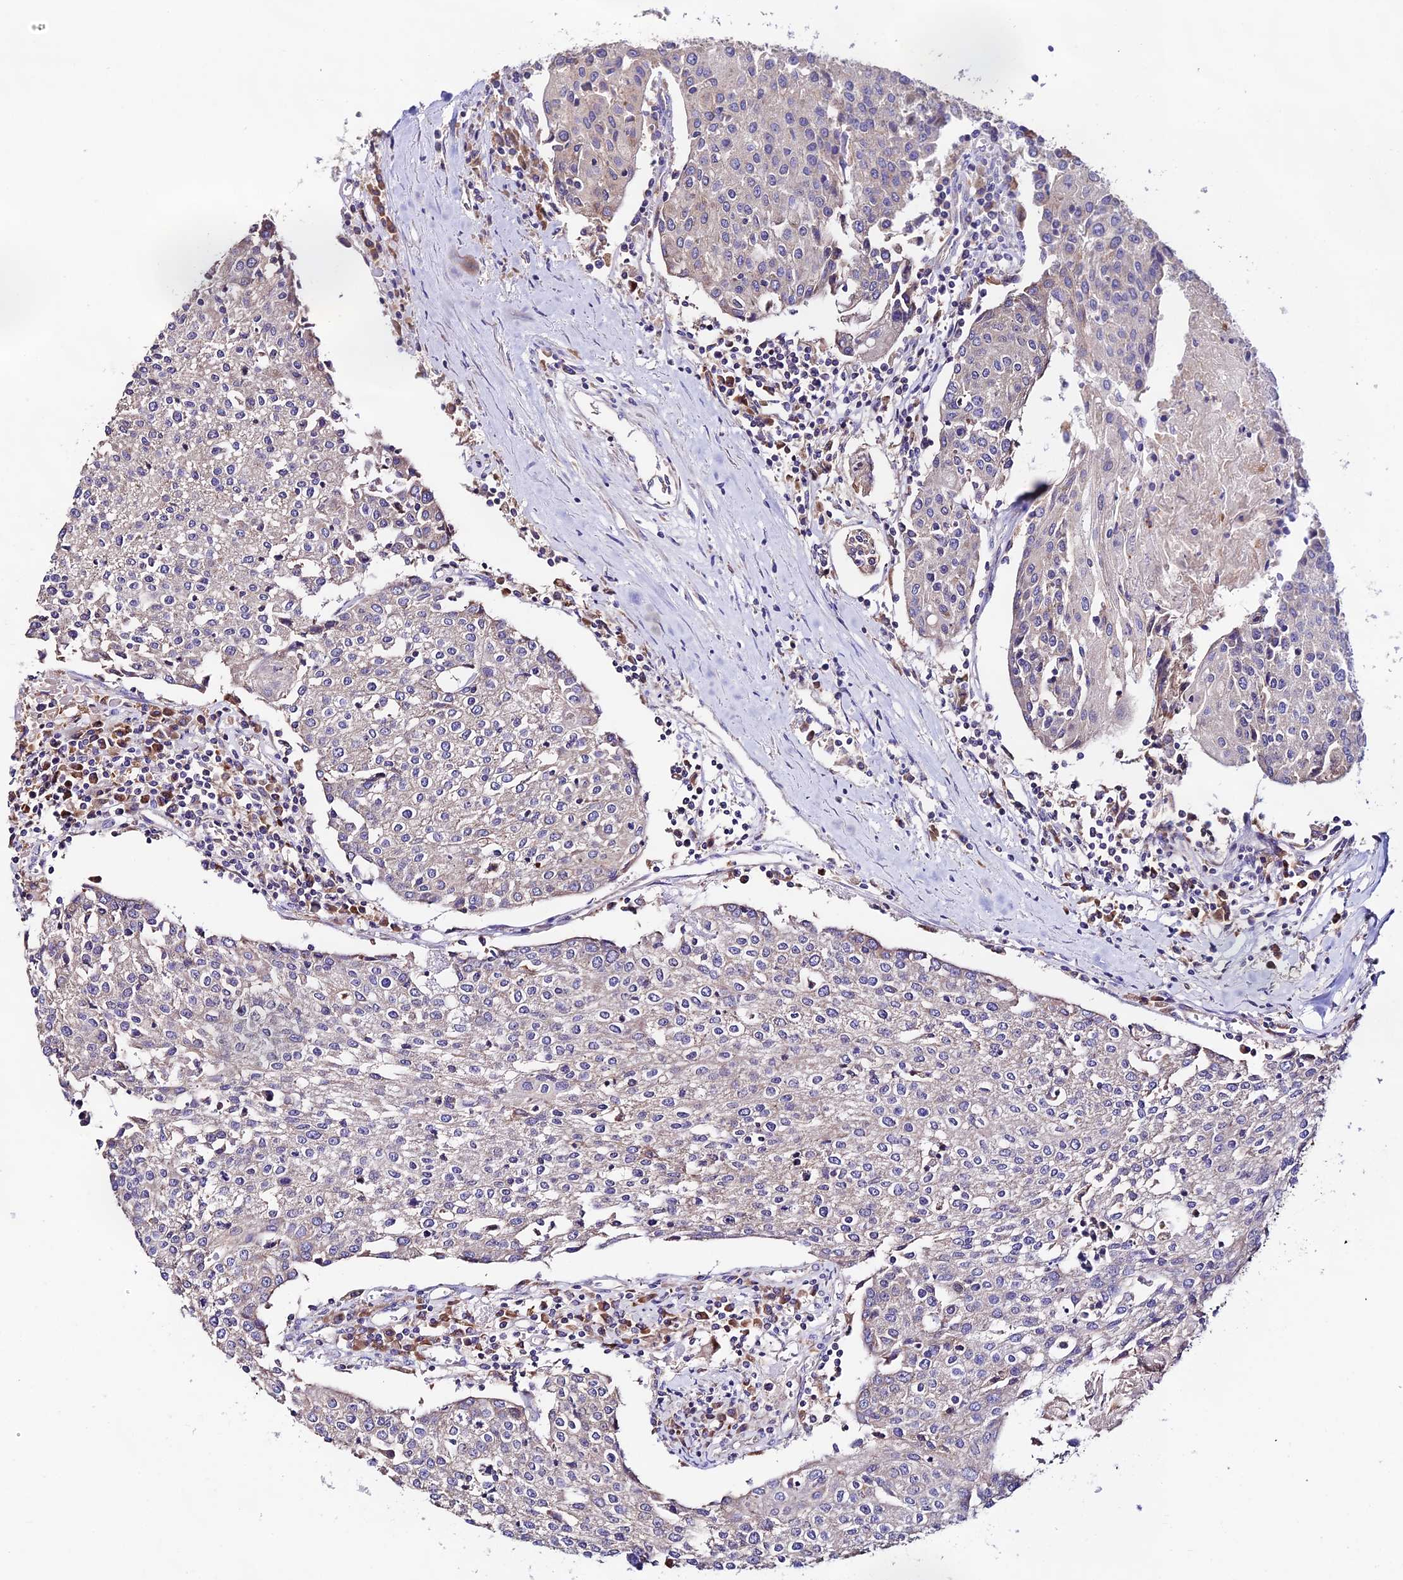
{"staining": {"intensity": "negative", "quantity": "none", "location": "none"}, "tissue": "urothelial cancer", "cell_type": "Tumor cells", "image_type": "cancer", "snomed": [{"axis": "morphology", "description": "Urothelial carcinoma, High grade"}, {"axis": "topography", "description": "Urinary bladder"}], "caption": "Human high-grade urothelial carcinoma stained for a protein using IHC displays no positivity in tumor cells.", "gene": "EMC3", "patient": {"sex": "female", "age": 85}}